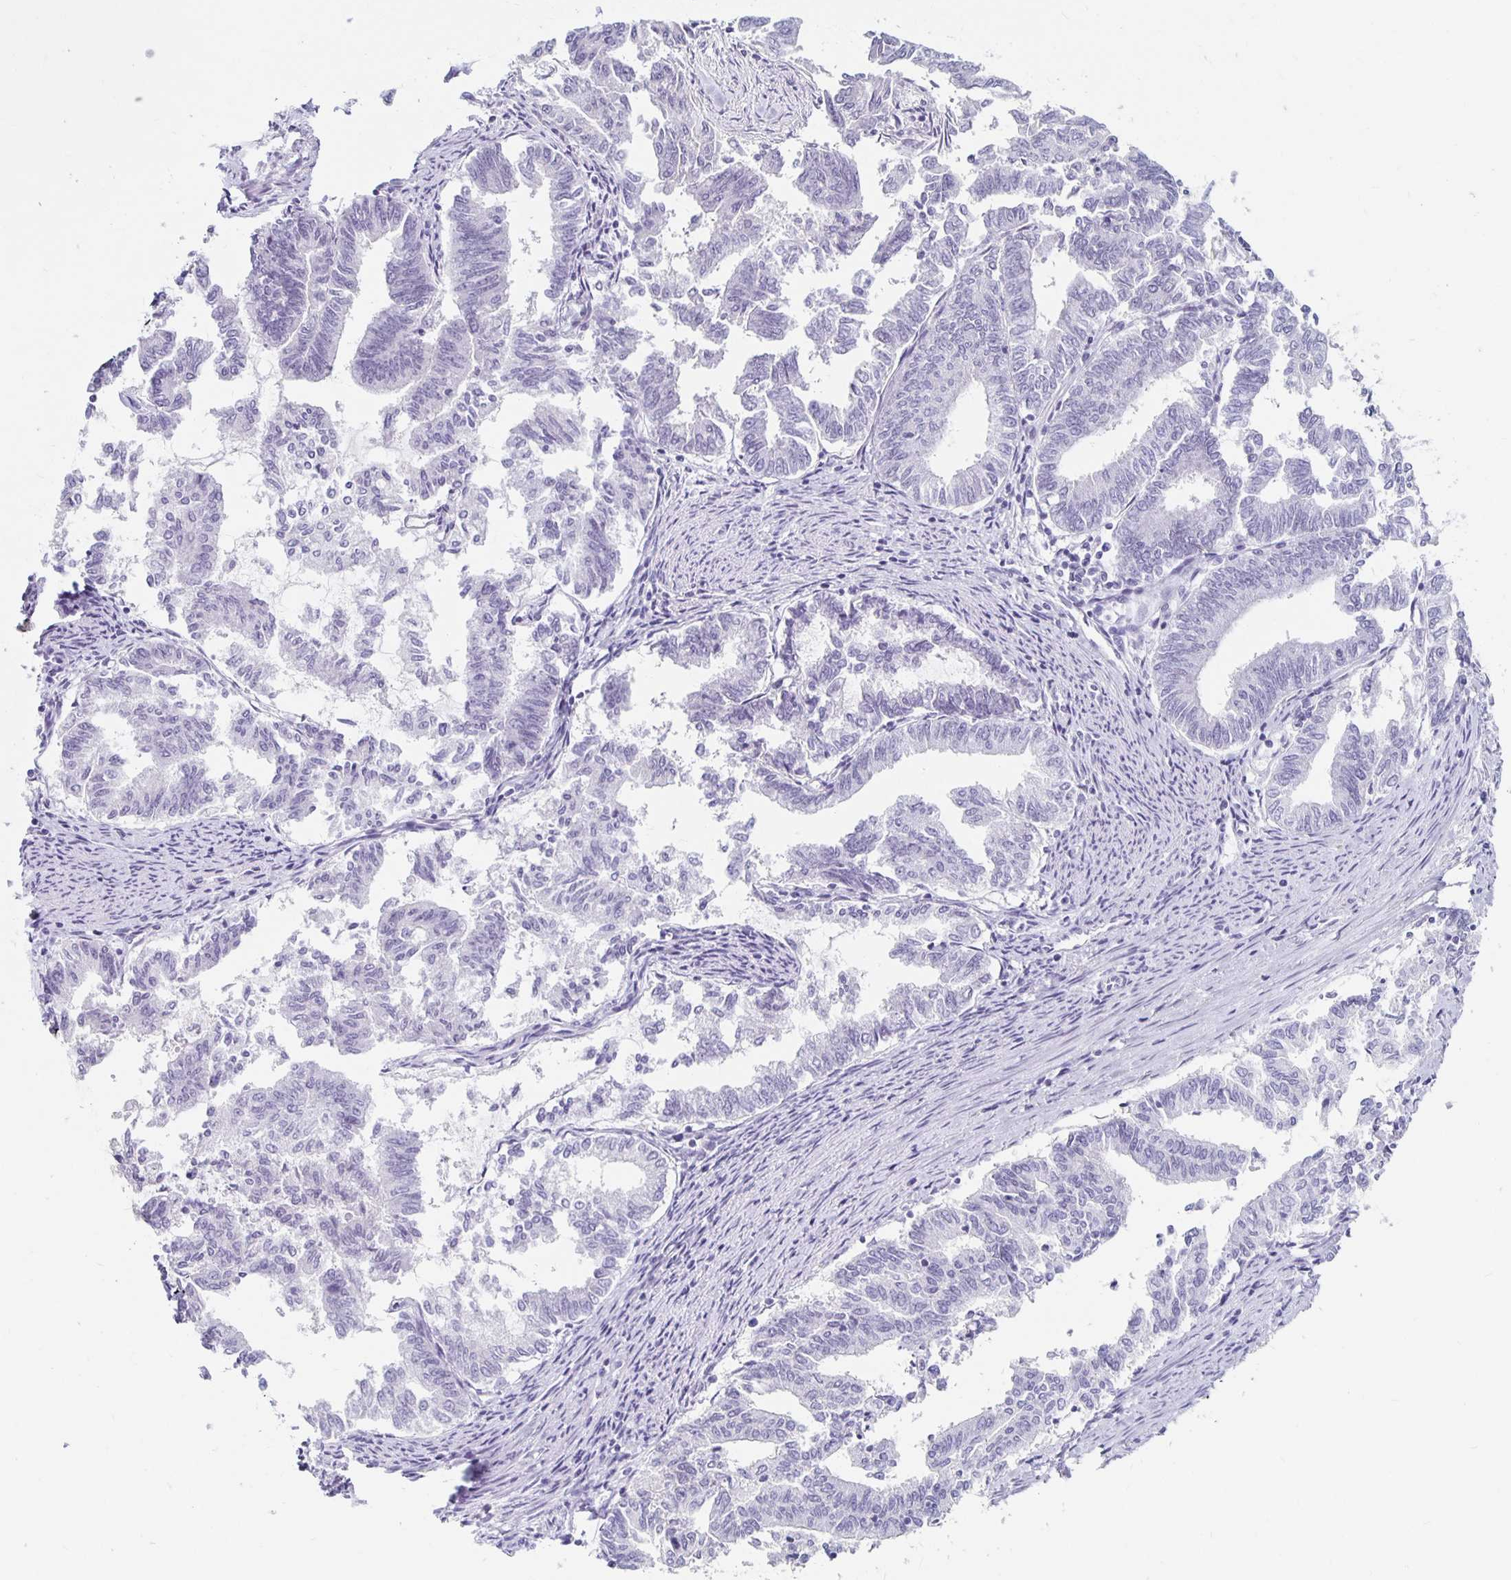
{"staining": {"intensity": "negative", "quantity": "none", "location": "none"}, "tissue": "endometrial cancer", "cell_type": "Tumor cells", "image_type": "cancer", "snomed": [{"axis": "morphology", "description": "Adenocarcinoma, NOS"}, {"axis": "topography", "description": "Endometrium"}], "caption": "A micrograph of endometrial adenocarcinoma stained for a protein exhibits no brown staining in tumor cells.", "gene": "KCNQ2", "patient": {"sex": "female", "age": 79}}